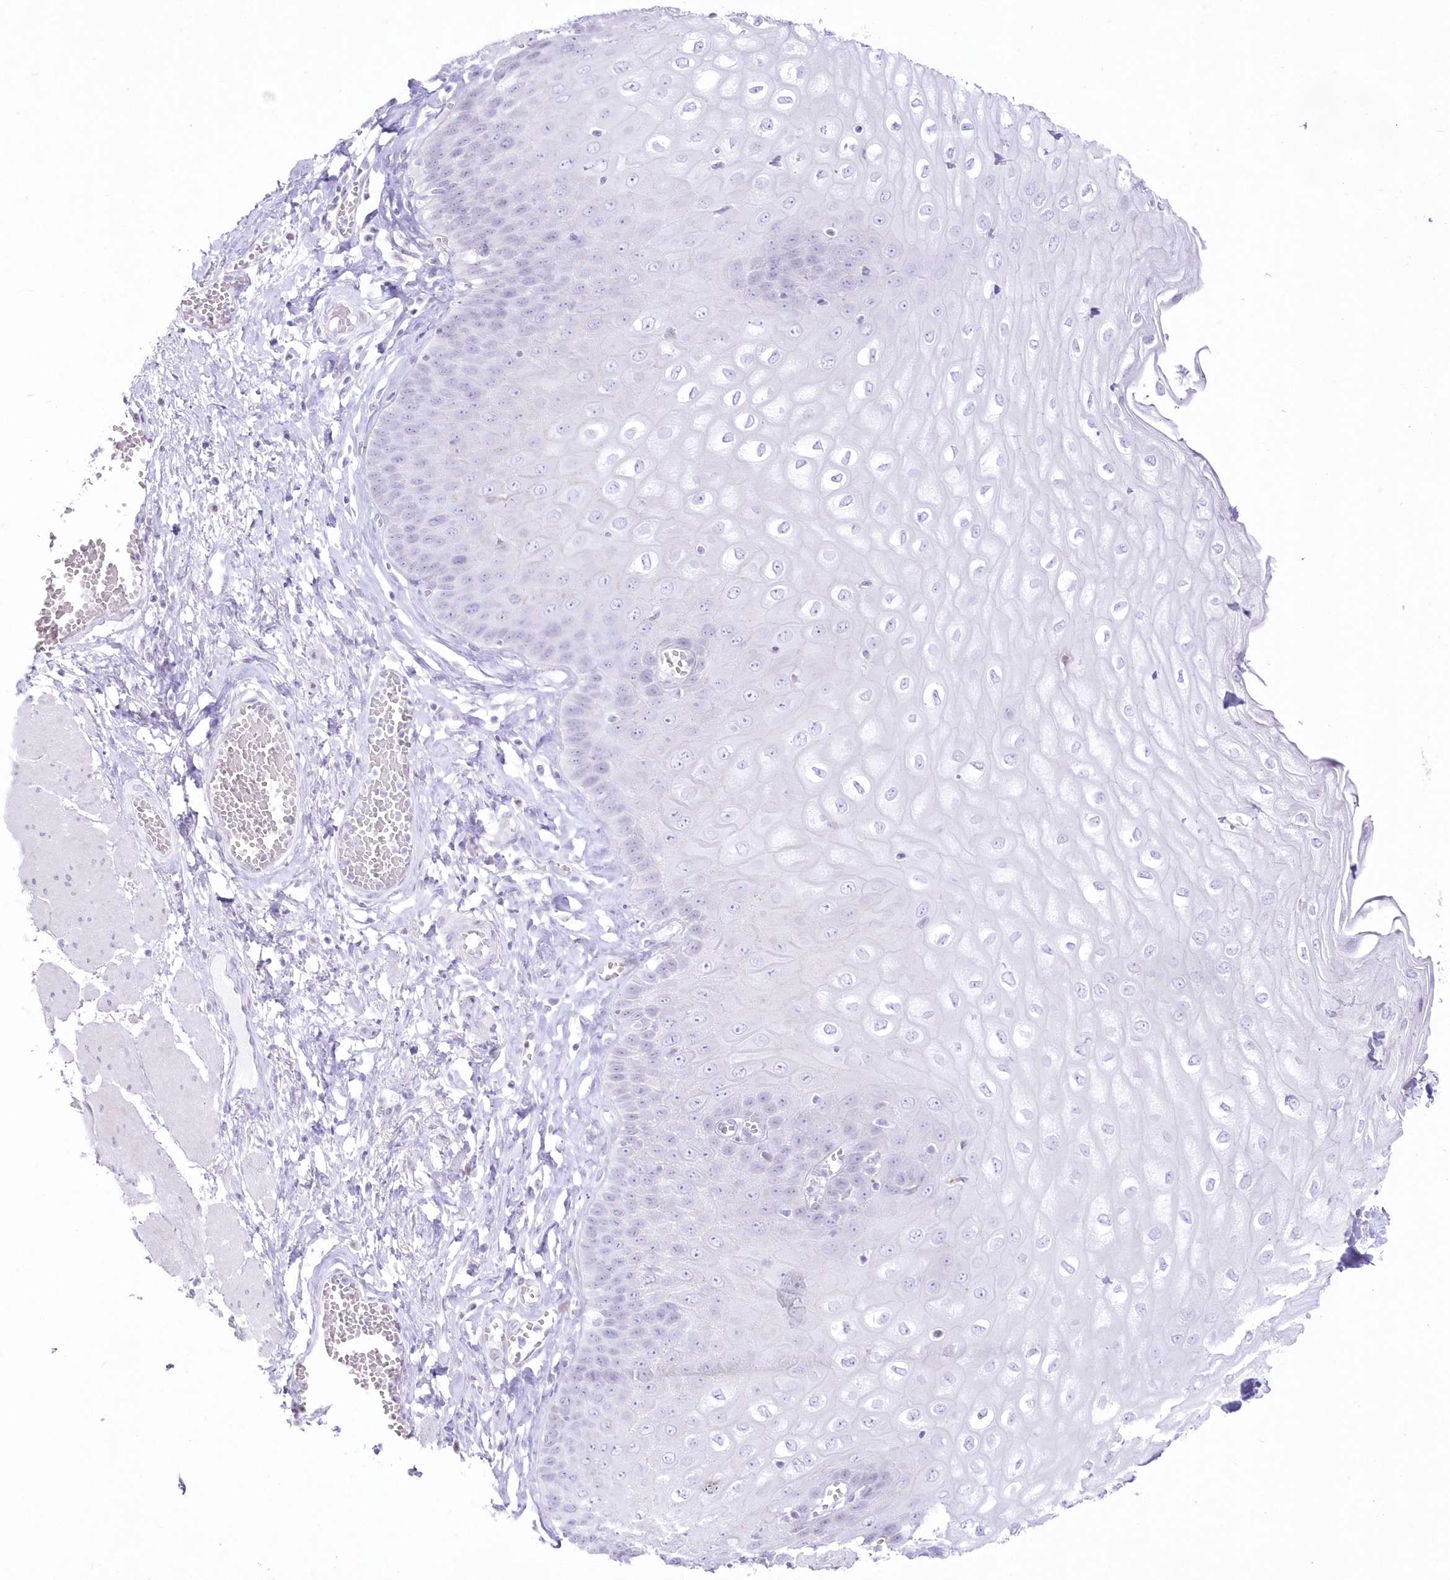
{"staining": {"intensity": "negative", "quantity": "none", "location": "none"}, "tissue": "esophagus", "cell_type": "Squamous epithelial cells", "image_type": "normal", "snomed": [{"axis": "morphology", "description": "Normal tissue, NOS"}, {"axis": "topography", "description": "Esophagus"}], "caption": "Micrograph shows no significant protein staining in squamous epithelial cells of normal esophagus. (DAB immunohistochemistry (IHC), high magnification).", "gene": "ZNF843", "patient": {"sex": "male", "age": 60}}